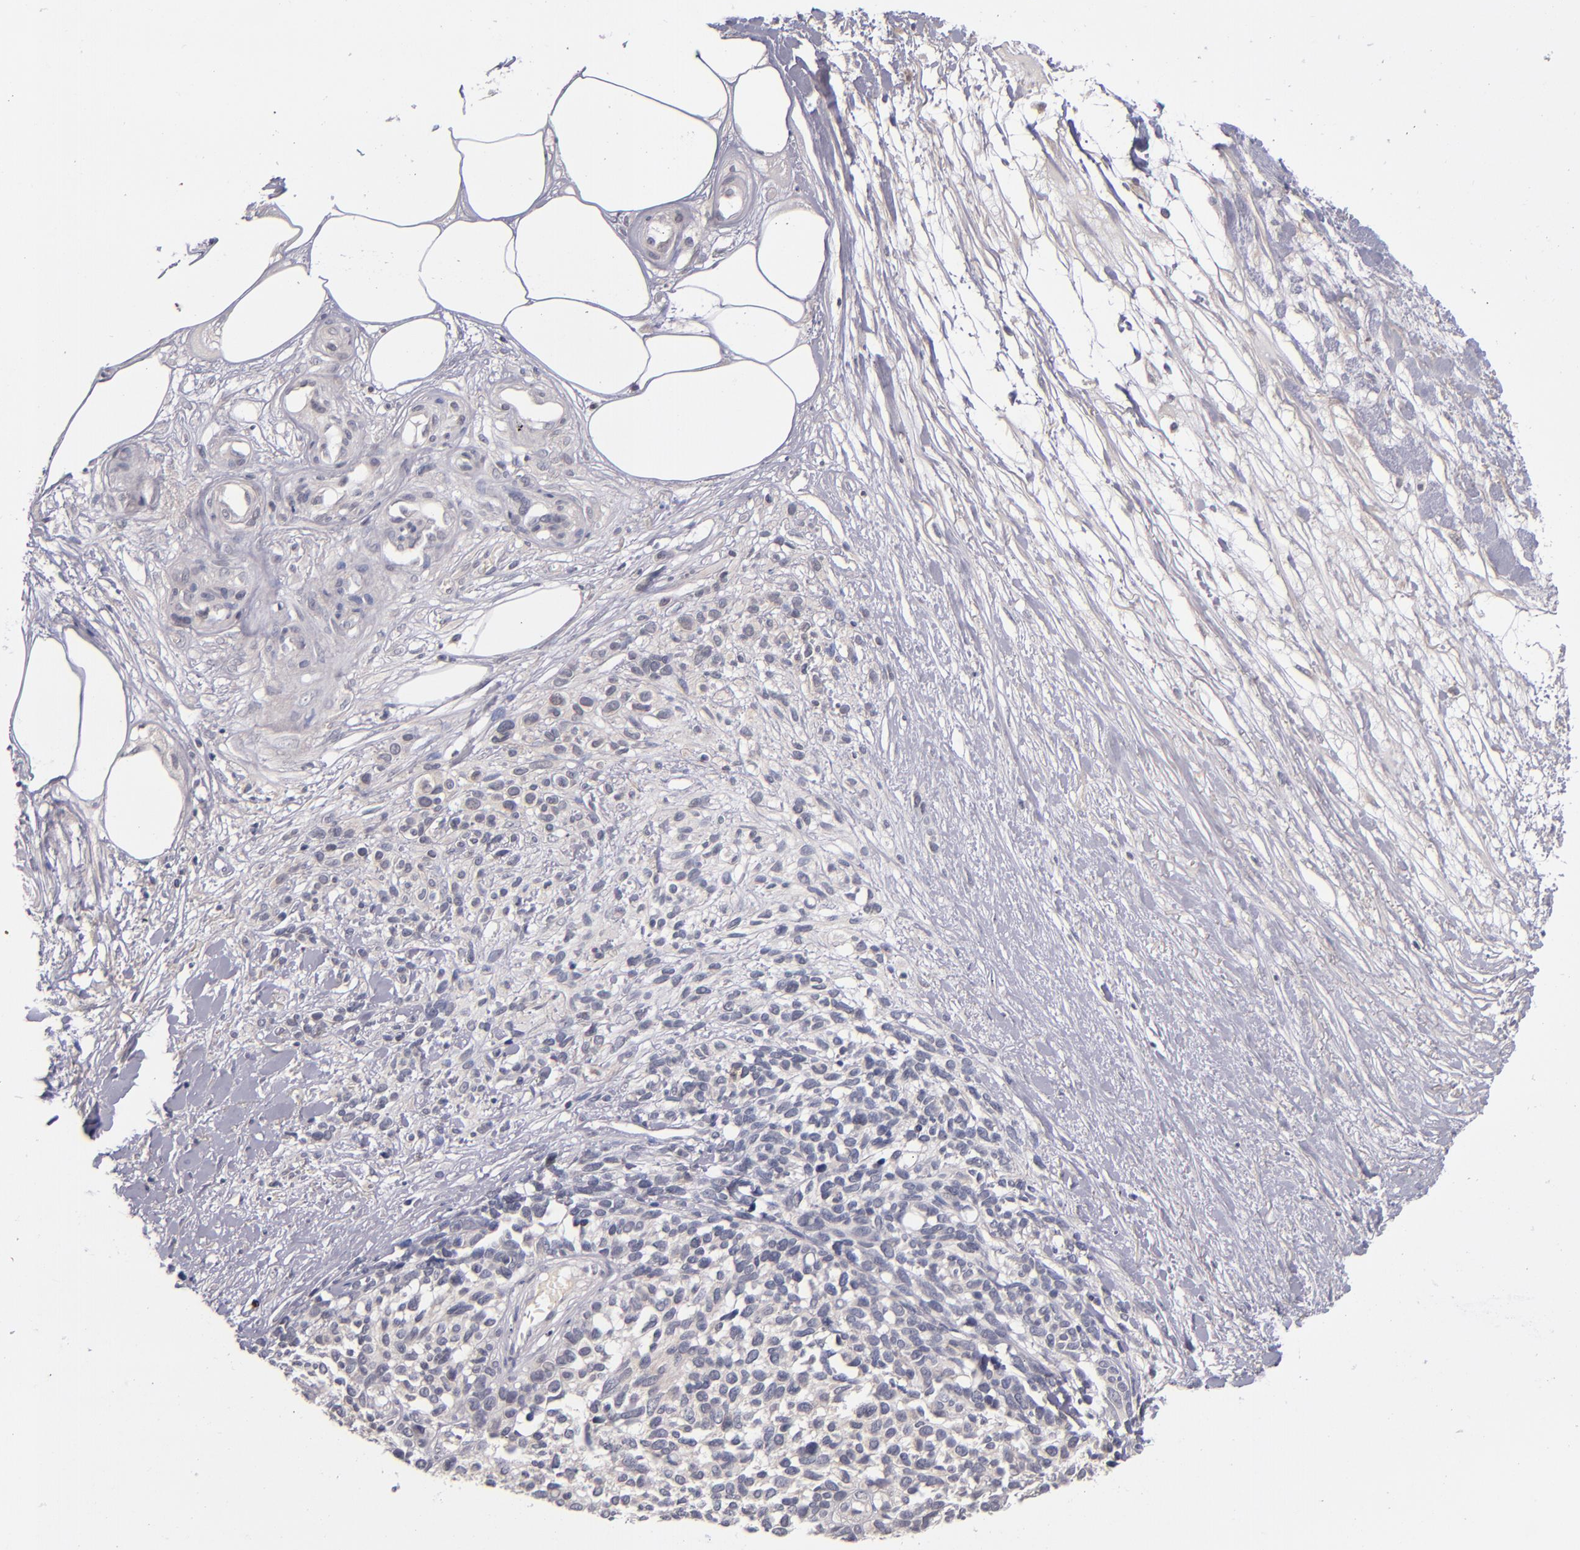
{"staining": {"intensity": "negative", "quantity": "none", "location": "none"}, "tissue": "melanoma", "cell_type": "Tumor cells", "image_type": "cancer", "snomed": [{"axis": "morphology", "description": "Malignant melanoma, NOS"}, {"axis": "topography", "description": "Skin"}], "caption": "High magnification brightfield microscopy of malignant melanoma stained with DAB (brown) and counterstained with hematoxylin (blue): tumor cells show no significant positivity.", "gene": "TSC2", "patient": {"sex": "female", "age": 85}}